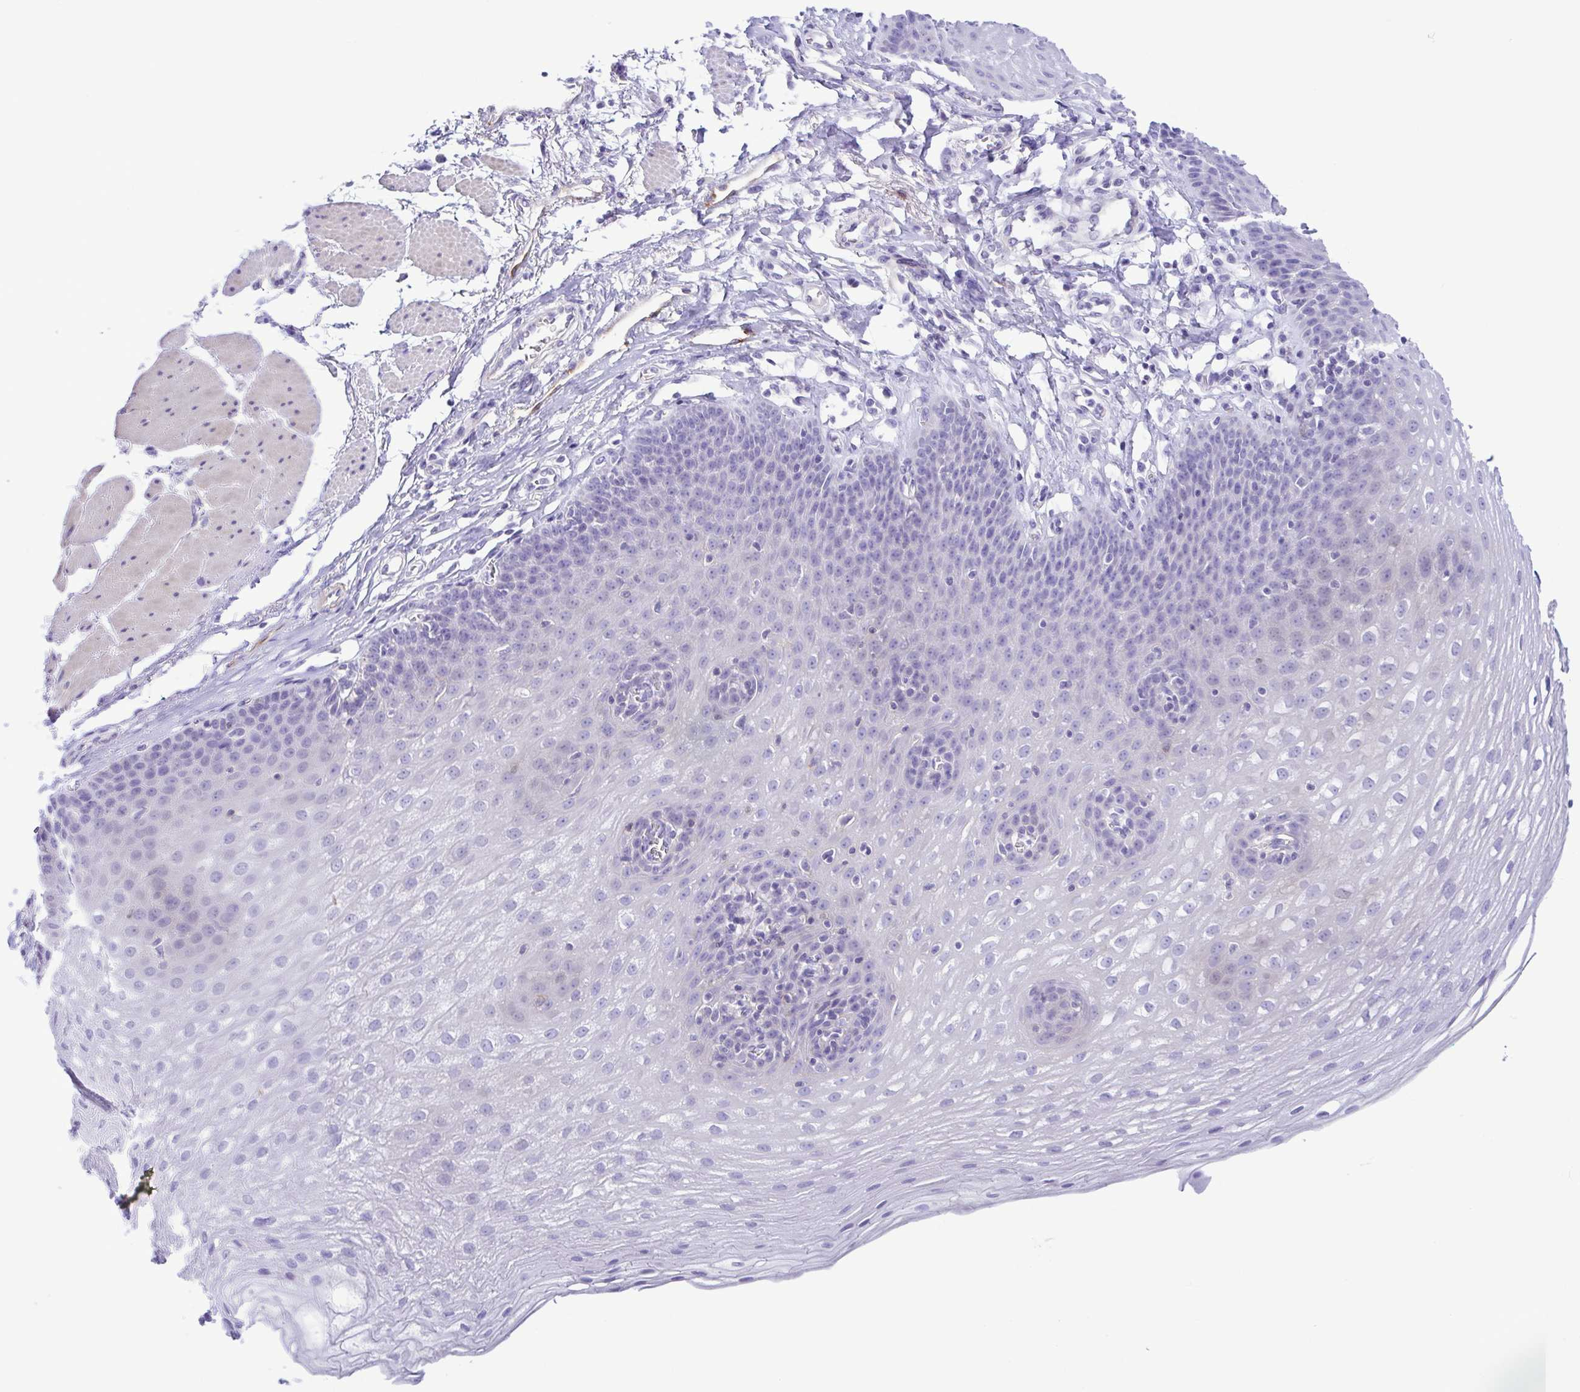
{"staining": {"intensity": "negative", "quantity": "none", "location": "none"}, "tissue": "esophagus", "cell_type": "Squamous epithelial cells", "image_type": "normal", "snomed": [{"axis": "morphology", "description": "Normal tissue, NOS"}, {"axis": "topography", "description": "Esophagus"}], "caption": "Immunohistochemistry of benign human esophagus reveals no expression in squamous epithelial cells. (DAB immunohistochemistry, high magnification).", "gene": "GPR182", "patient": {"sex": "female", "age": 81}}